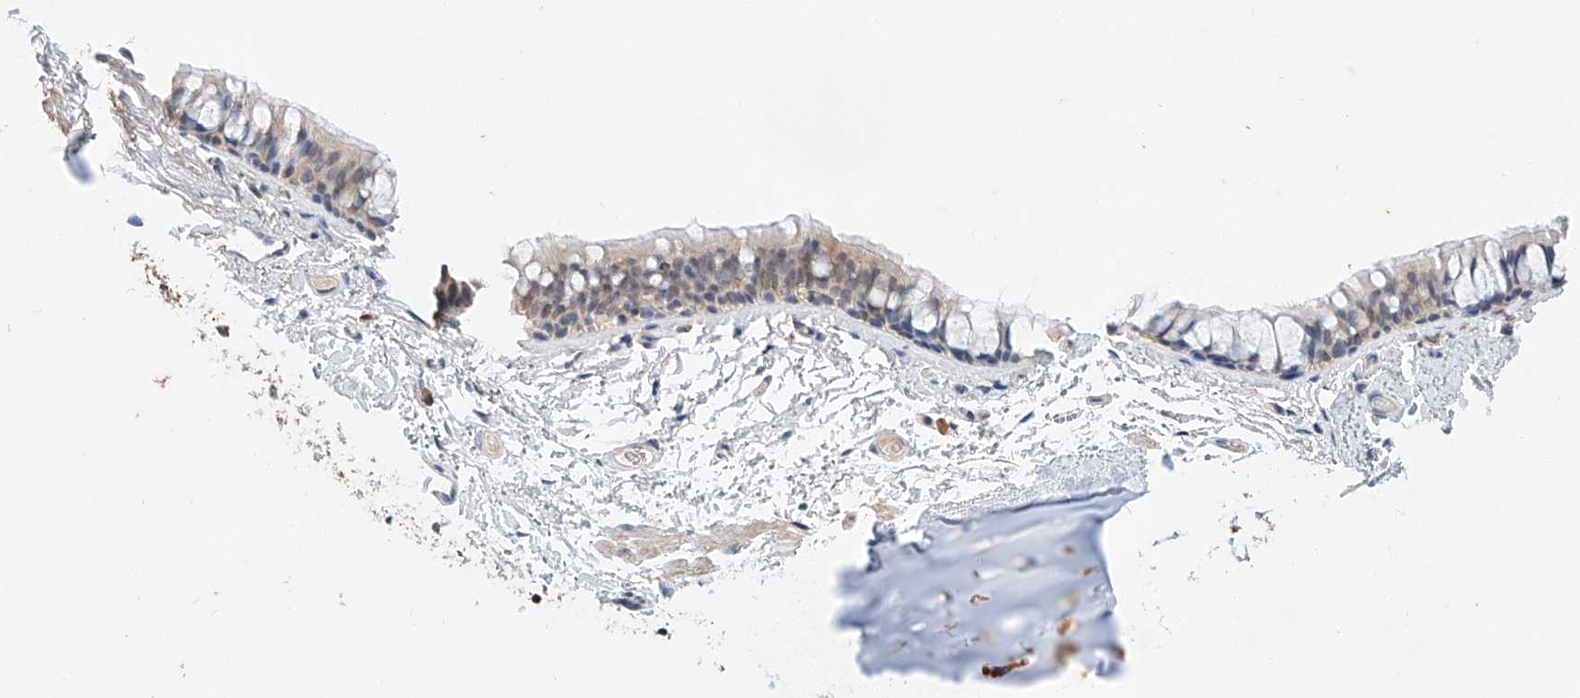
{"staining": {"intensity": "weak", "quantity": "<25%", "location": "cytoplasmic/membranous"}, "tissue": "bronchus", "cell_type": "Respiratory epithelial cells", "image_type": "normal", "snomed": [{"axis": "morphology", "description": "Normal tissue, NOS"}, {"axis": "topography", "description": "Cartilage tissue"}, {"axis": "topography", "description": "Bronchus"}], "caption": "The IHC image has no significant expression in respiratory epithelial cells of bronchus.", "gene": "CTDP1", "patient": {"sex": "female", "age": 73}}